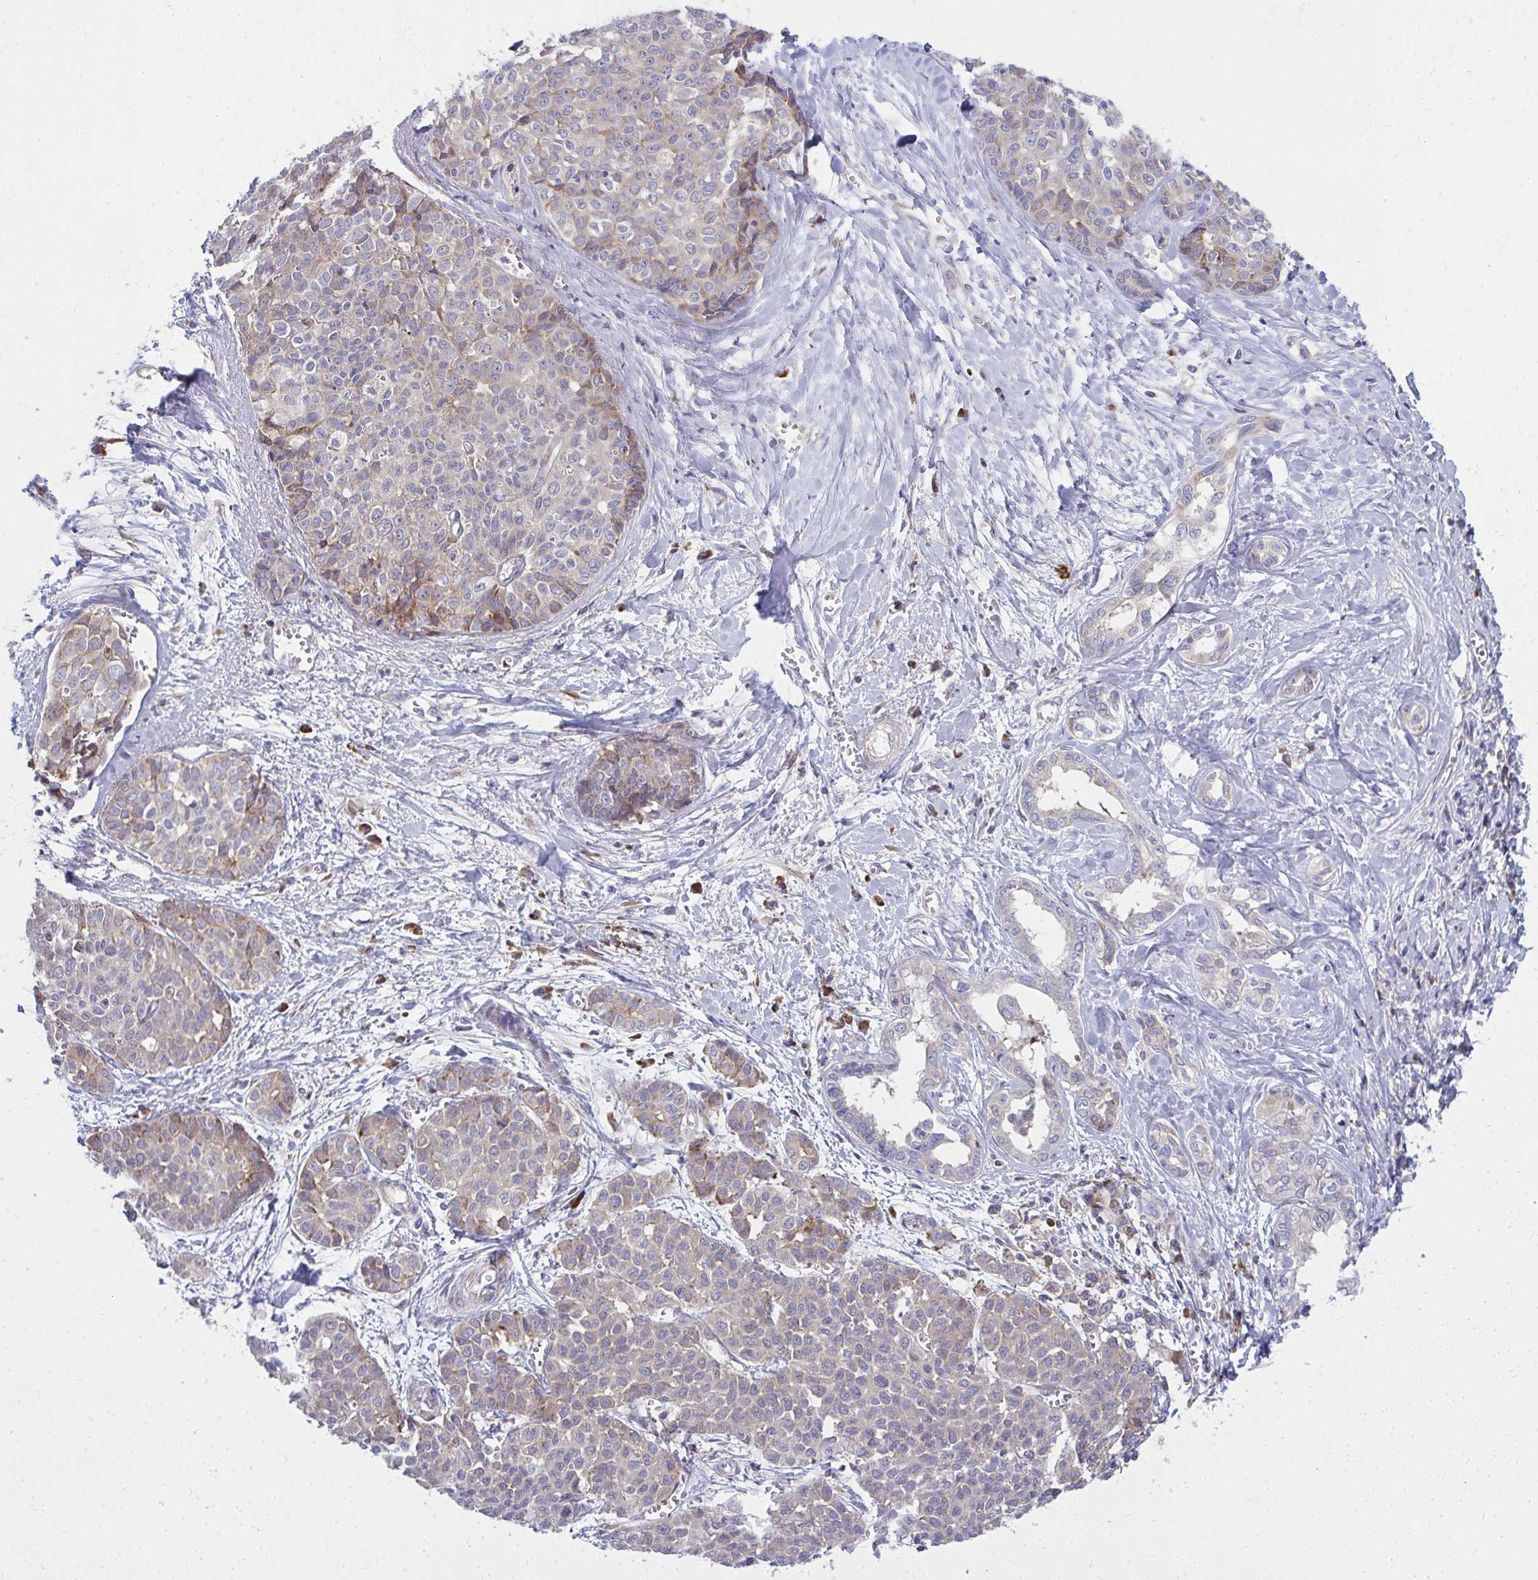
{"staining": {"intensity": "weak", "quantity": "25%-75%", "location": "cytoplasmic/membranous"}, "tissue": "liver cancer", "cell_type": "Tumor cells", "image_type": "cancer", "snomed": [{"axis": "morphology", "description": "Cholangiocarcinoma"}, {"axis": "topography", "description": "Liver"}], "caption": "About 25%-75% of tumor cells in human liver cancer (cholangiocarcinoma) reveal weak cytoplasmic/membranous protein positivity as visualized by brown immunohistochemical staining.", "gene": "GFPT2", "patient": {"sex": "female", "age": 77}}